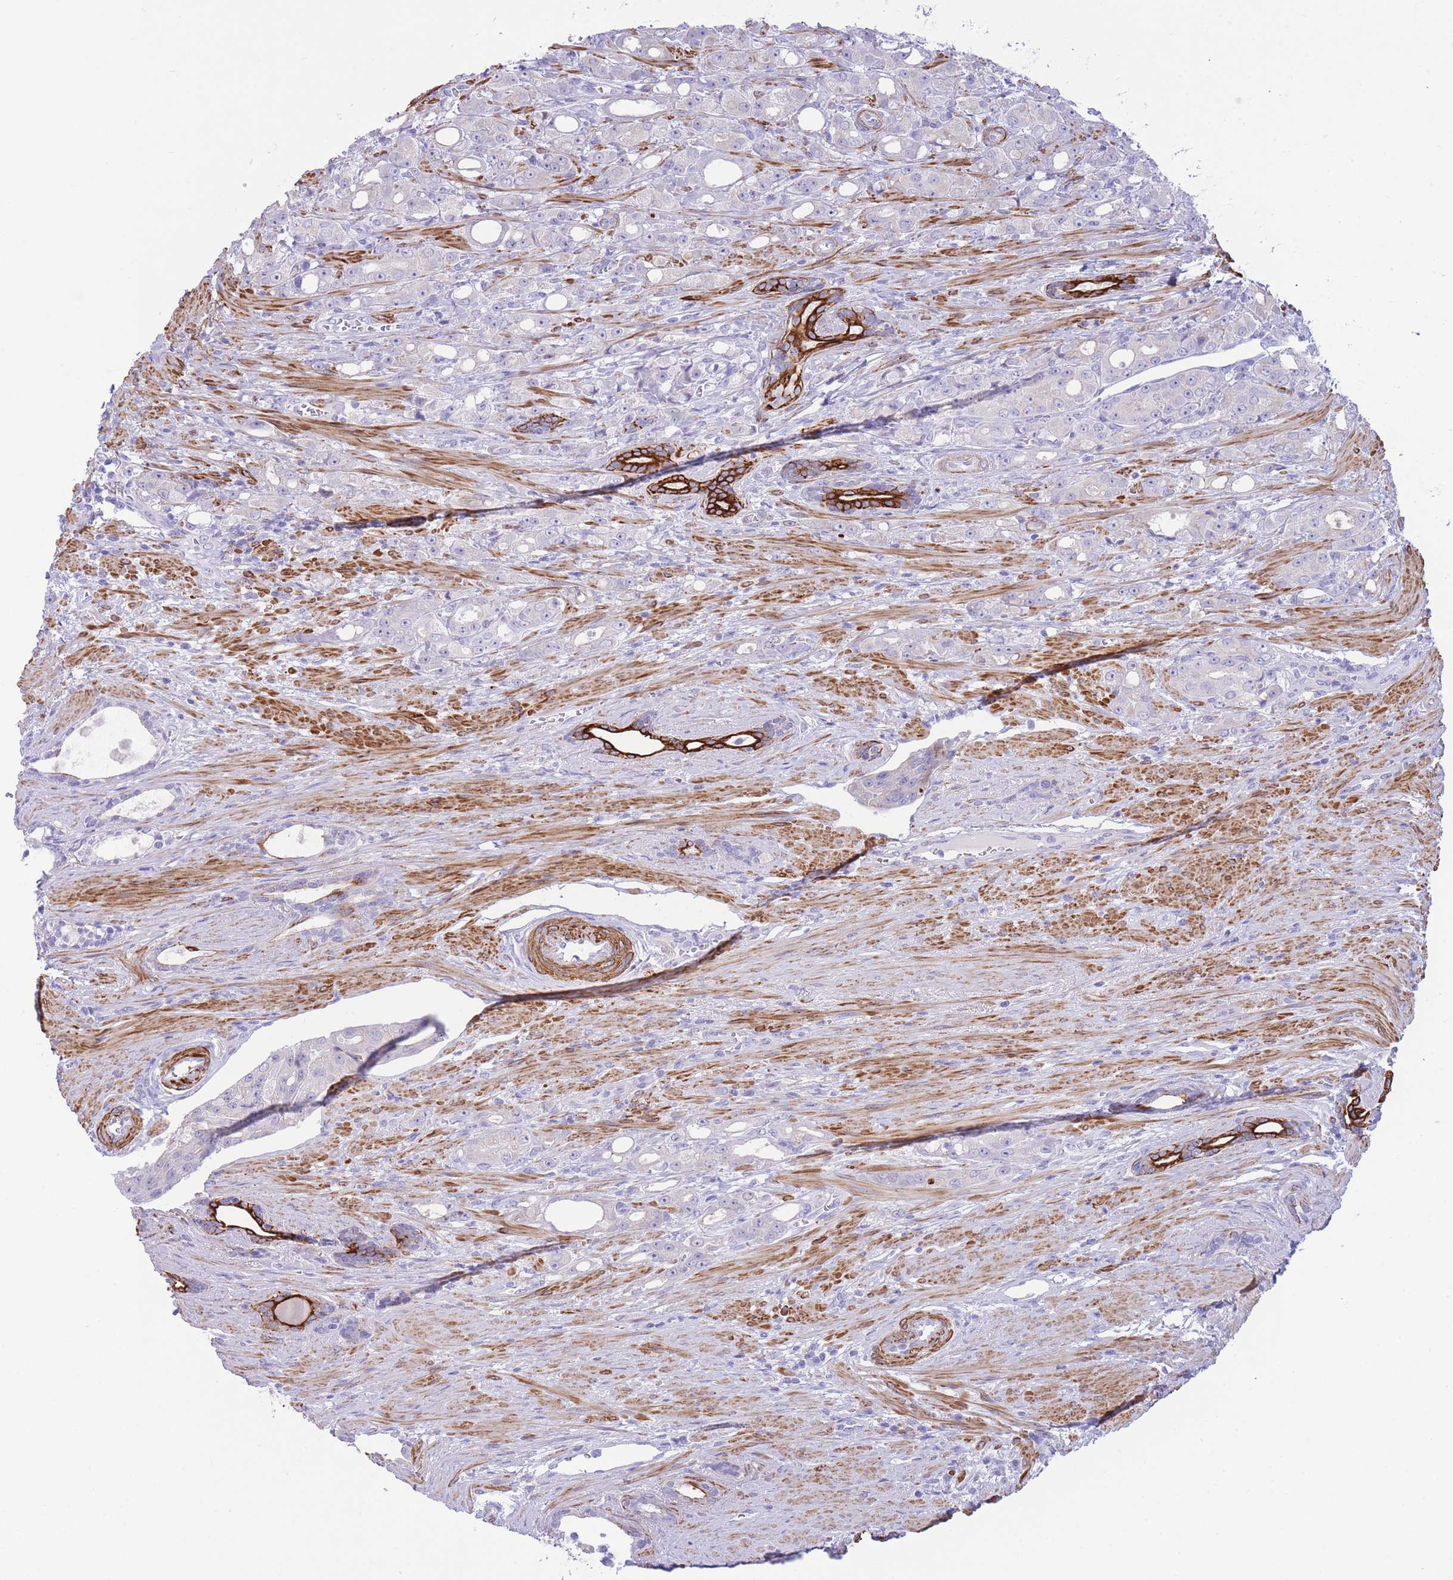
{"staining": {"intensity": "negative", "quantity": "none", "location": "none"}, "tissue": "prostate cancer", "cell_type": "Tumor cells", "image_type": "cancer", "snomed": [{"axis": "morphology", "description": "Adenocarcinoma, High grade"}, {"axis": "topography", "description": "Prostate"}], "caption": "Histopathology image shows no significant protein staining in tumor cells of prostate high-grade adenocarcinoma.", "gene": "VWA8", "patient": {"sex": "male", "age": 69}}